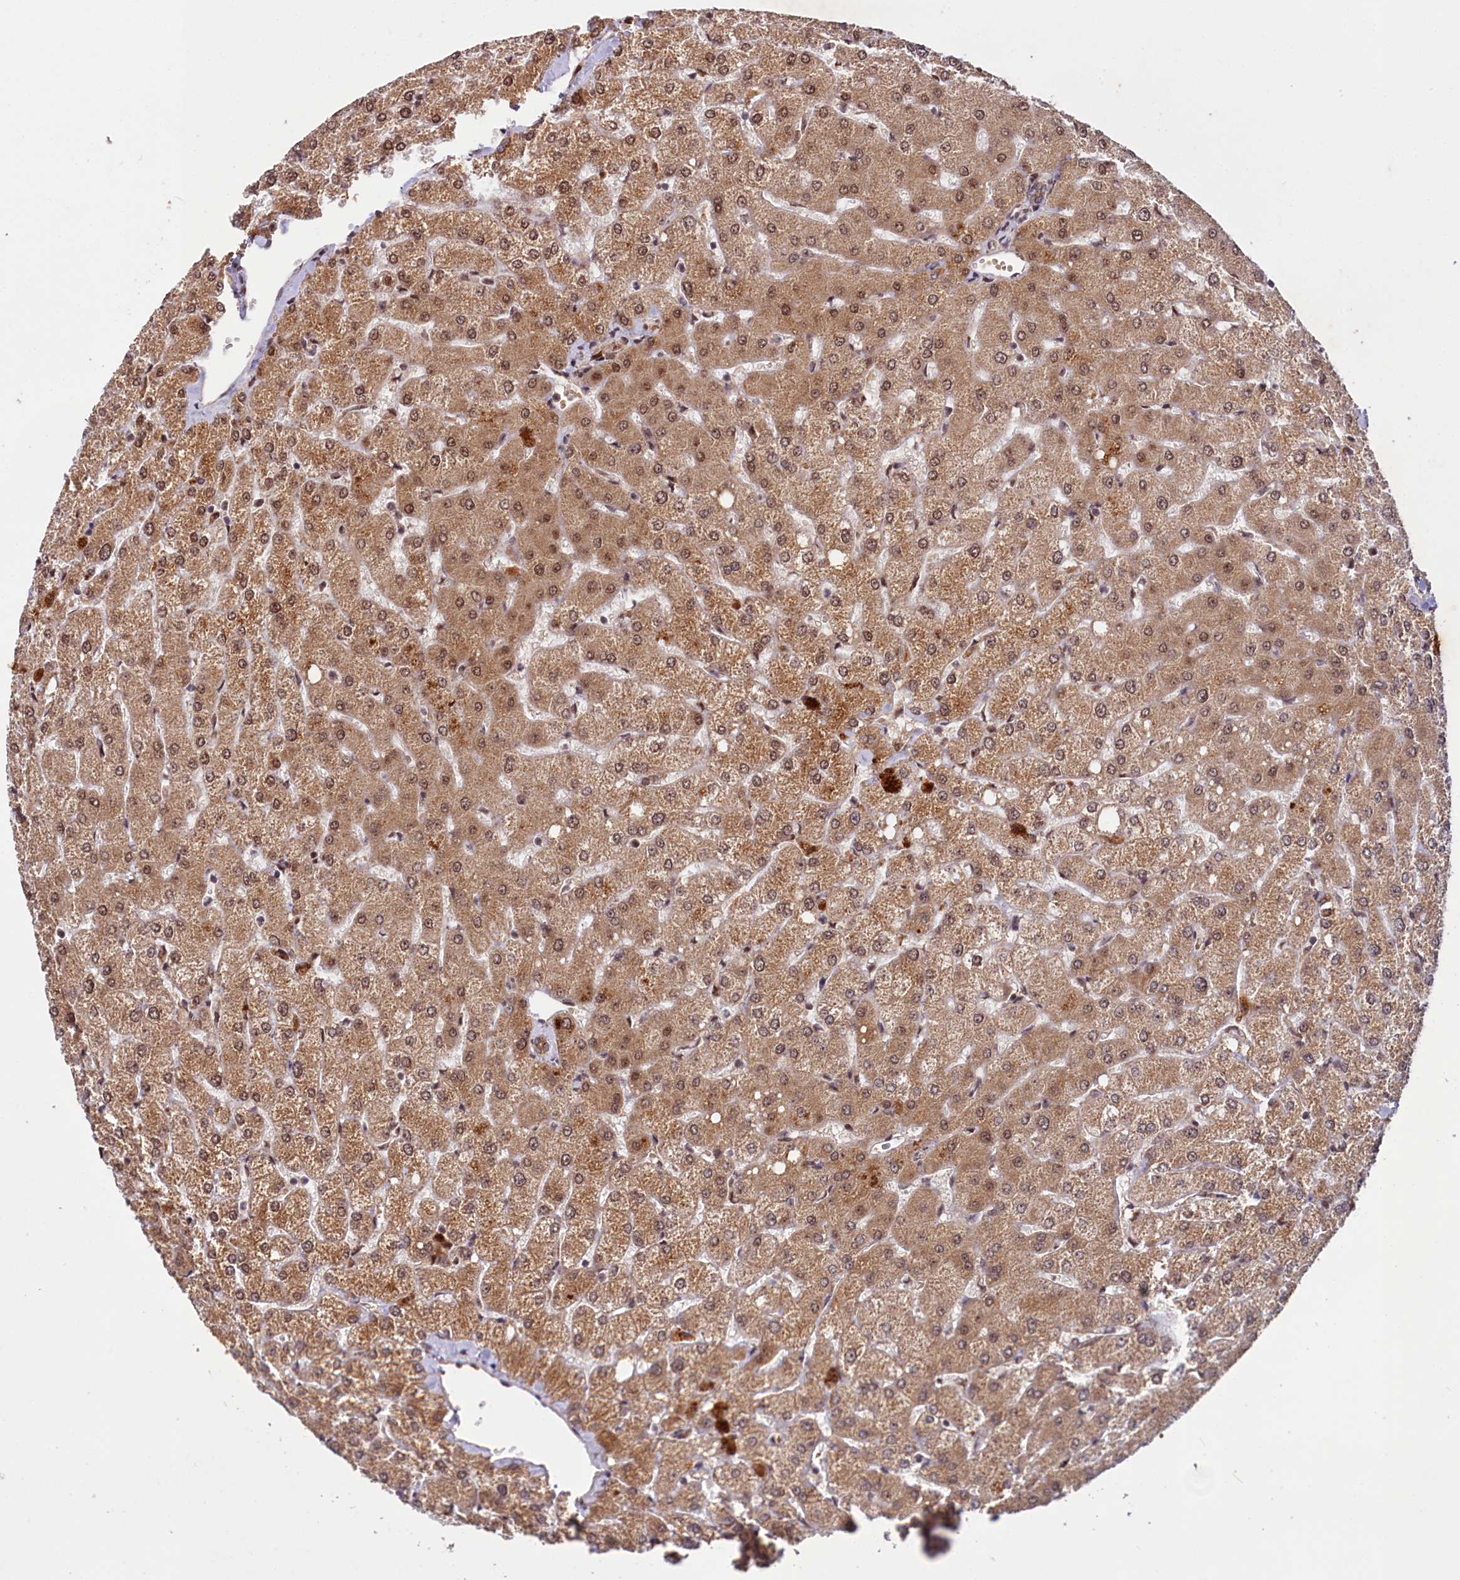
{"staining": {"intensity": "weak", "quantity": "25%-75%", "location": "cytoplasmic/membranous"}, "tissue": "liver", "cell_type": "Cholangiocytes", "image_type": "normal", "snomed": [{"axis": "morphology", "description": "Normal tissue, NOS"}, {"axis": "topography", "description": "Liver"}], "caption": "A brown stain highlights weak cytoplasmic/membranous staining of a protein in cholangiocytes of normal human liver. The staining was performed using DAB to visualize the protein expression in brown, while the nuclei were stained in blue with hematoxylin (Magnification: 20x).", "gene": "N4BP2L1", "patient": {"sex": "female", "age": 54}}